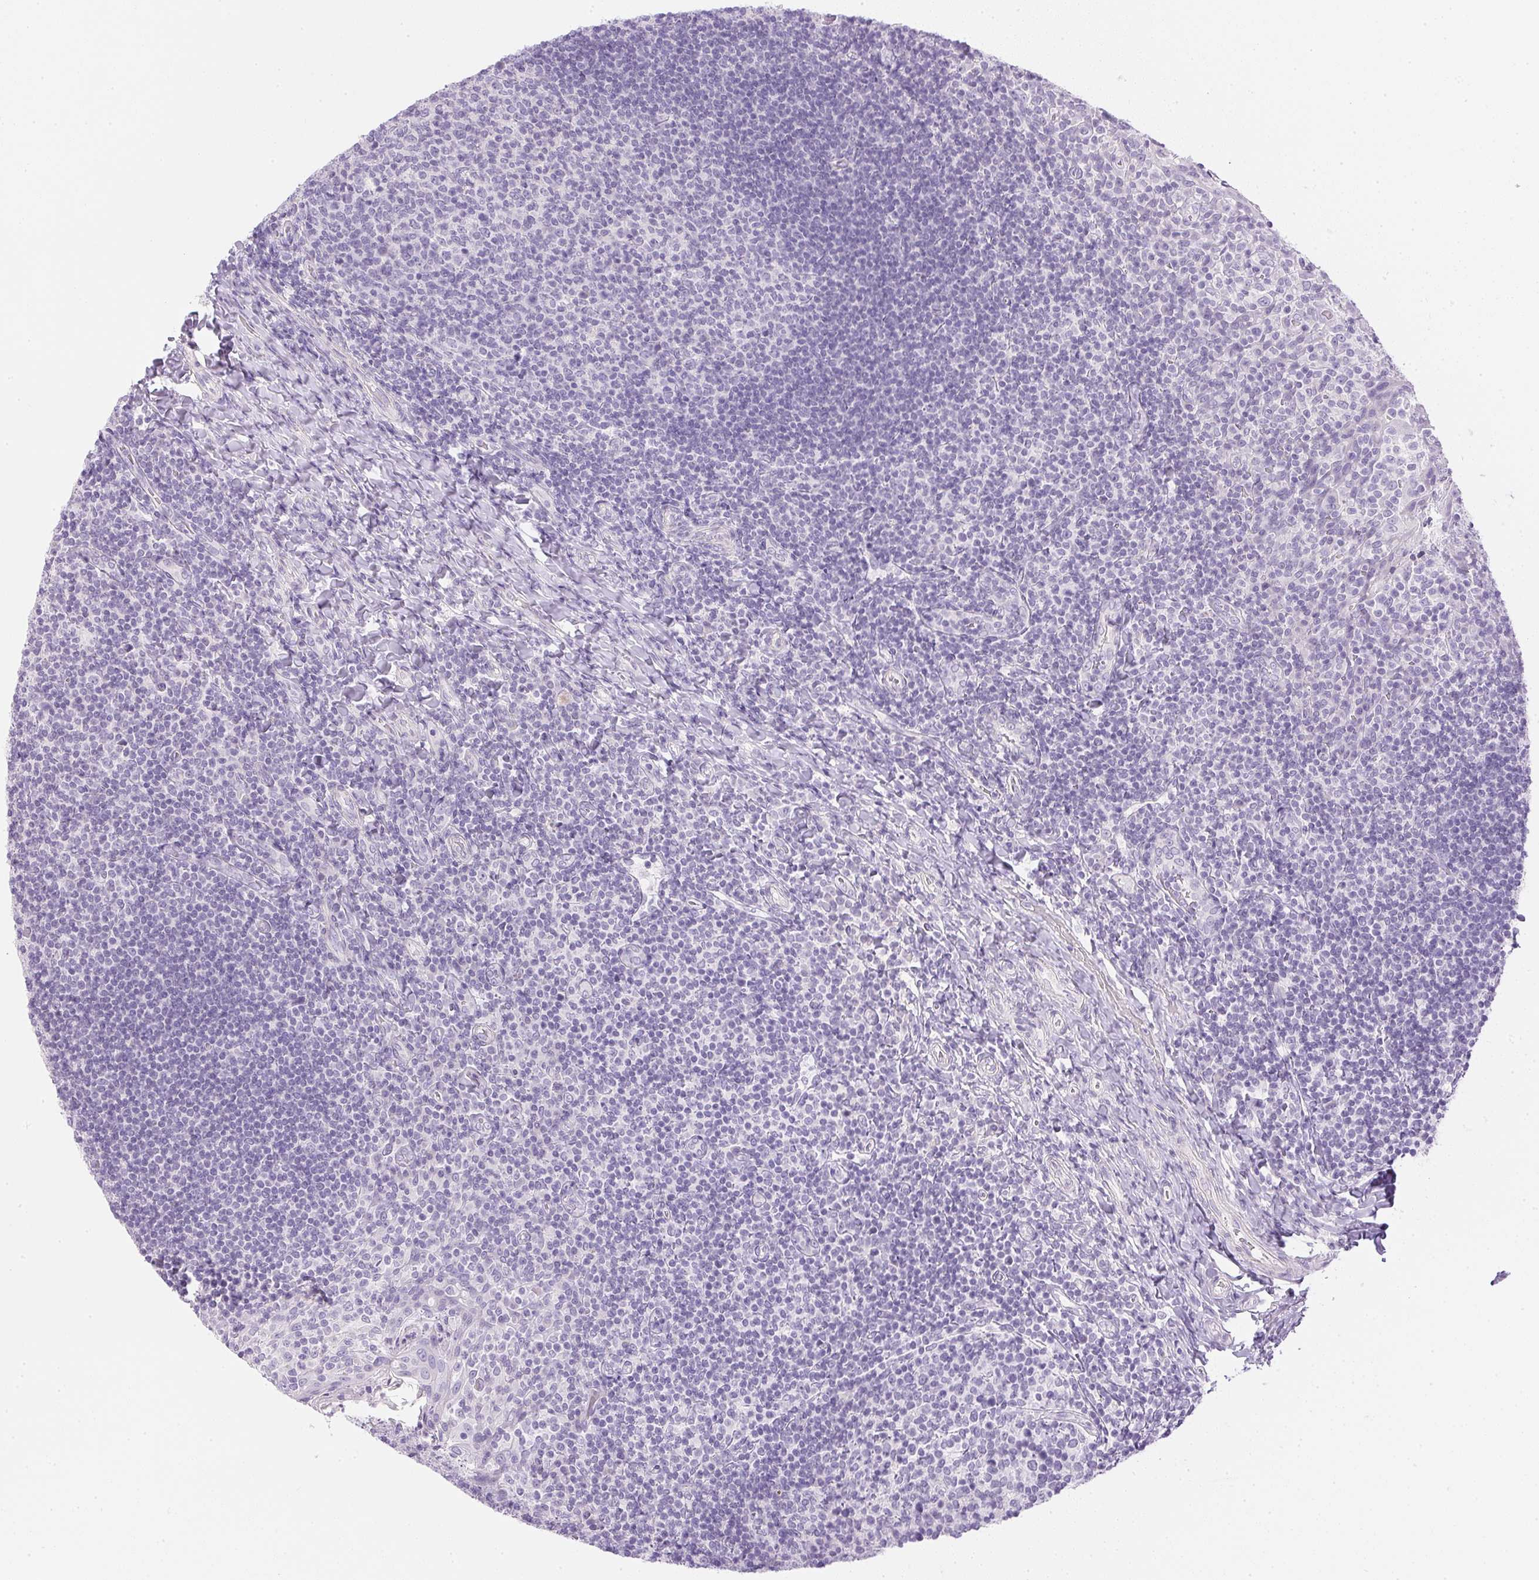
{"staining": {"intensity": "negative", "quantity": "none", "location": "none"}, "tissue": "tonsil", "cell_type": "Germinal center cells", "image_type": "normal", "snomed": [{"axis": "morphology", "description": "Normal tissue, NOS"}, {"axis": "topography", "description": "Tonsil"}], "caption": "Immunohistochemistry image of benign tonsil: tonsil stained with DAB demonstrates no significant protein expression in germinal center cells.", "gene": "CTRL", "patient": {"sex": "female", "age": 10}}